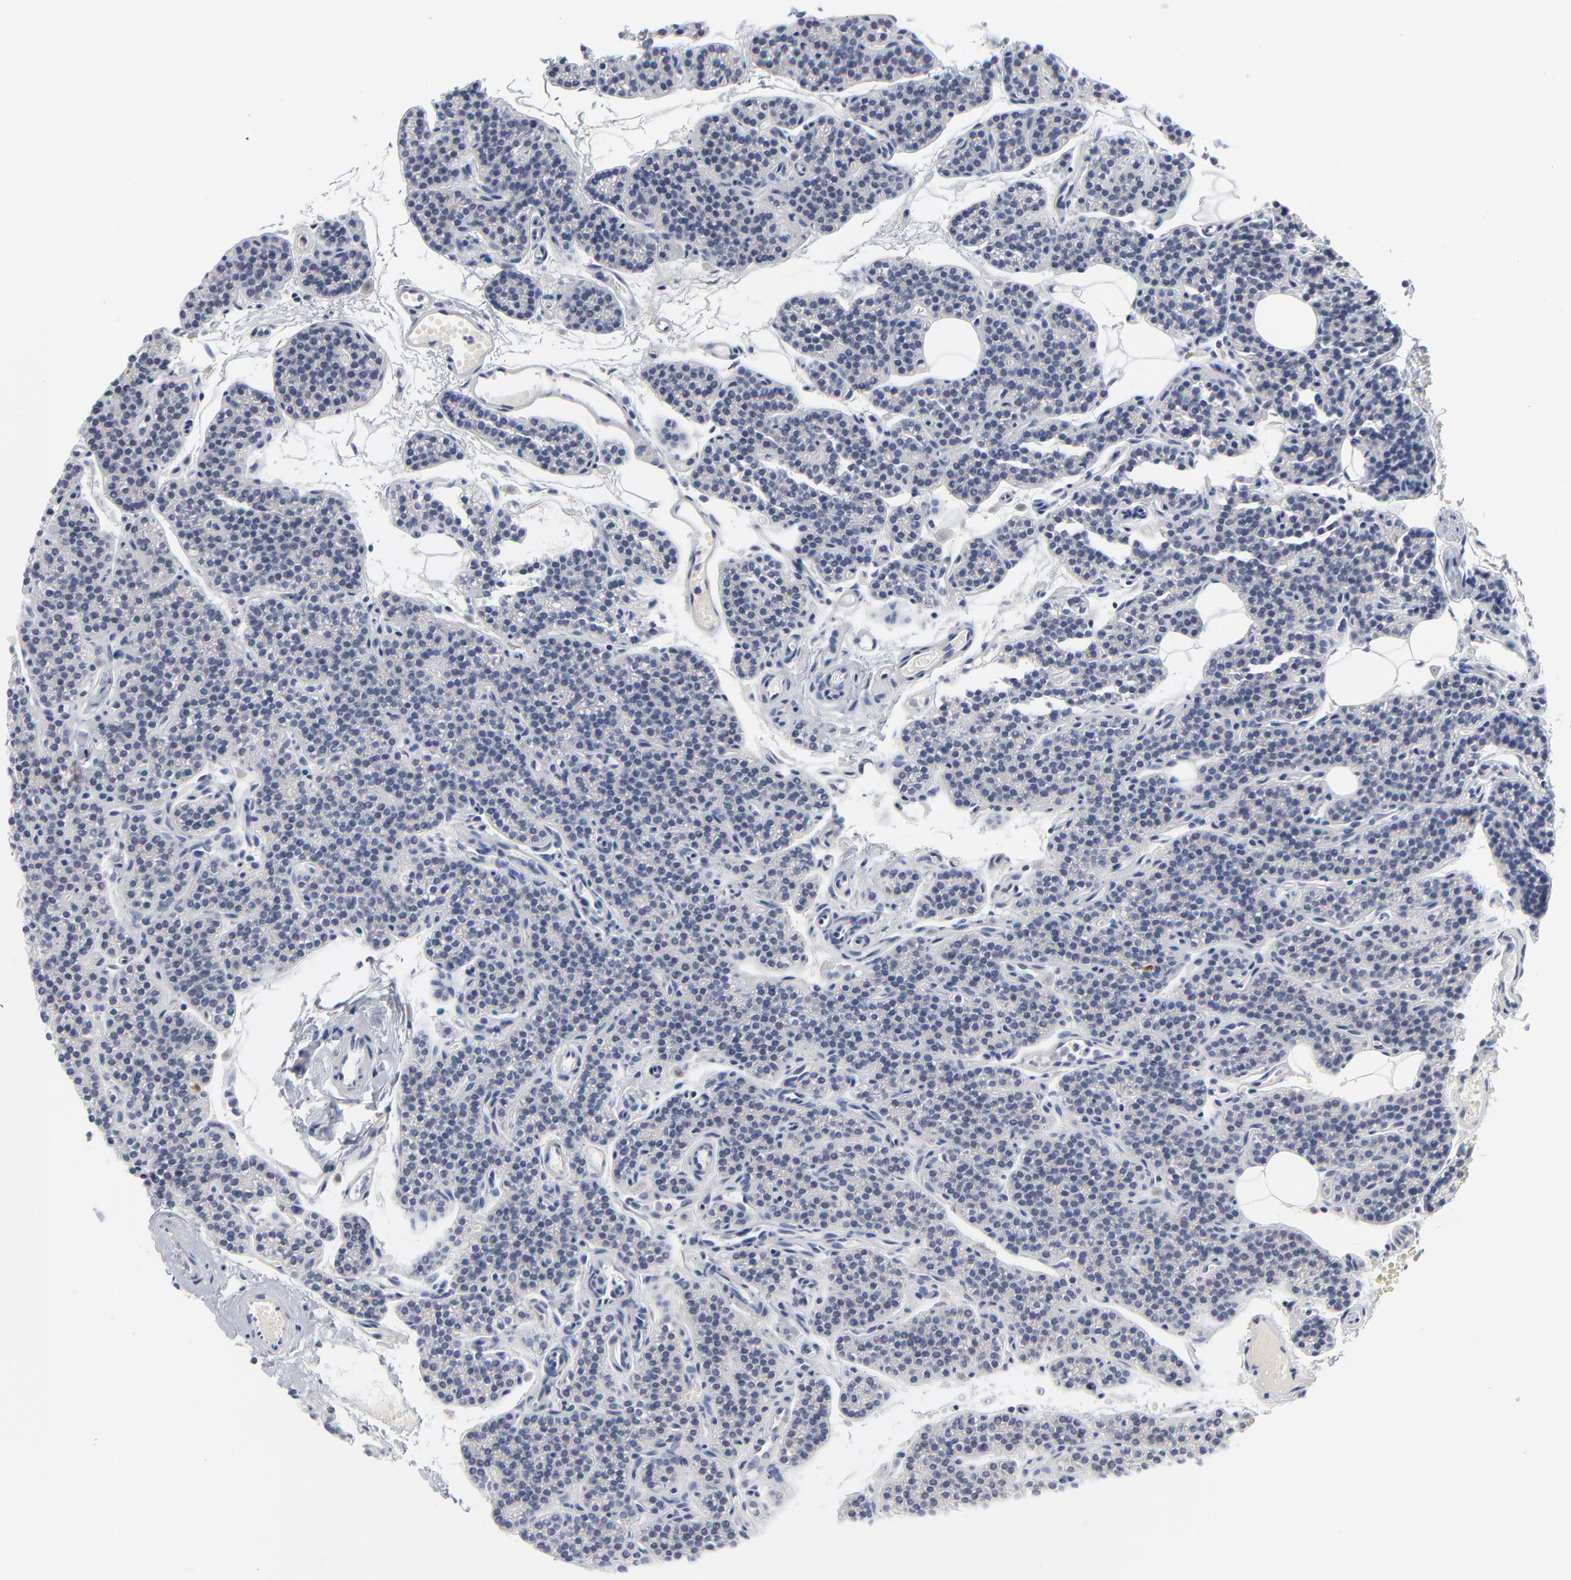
{"staining": {"intensity": "moderate", "quantity": "<25%", "location": "cytoplasmic/membranous,nuclear"}, "tissue": "parathyroid gland", "cell_type": "Glandular cells", "image_type": "normal", "snomed": [{"axis": "morphology", "description": "Normal tissue, NOS"}, {"axis": "topography", "description": "Parathyroid gland"}], "caption": "Parathyroid gland stained for a protein reveals moderate cytoplasmic/membranous,nuclear positivity in glandular cells. Ihc stains the protein of interest in brown and the nuclei are stained blue.", "gene": "CDK1", "patient": {"sex": "male", "age": 25}}